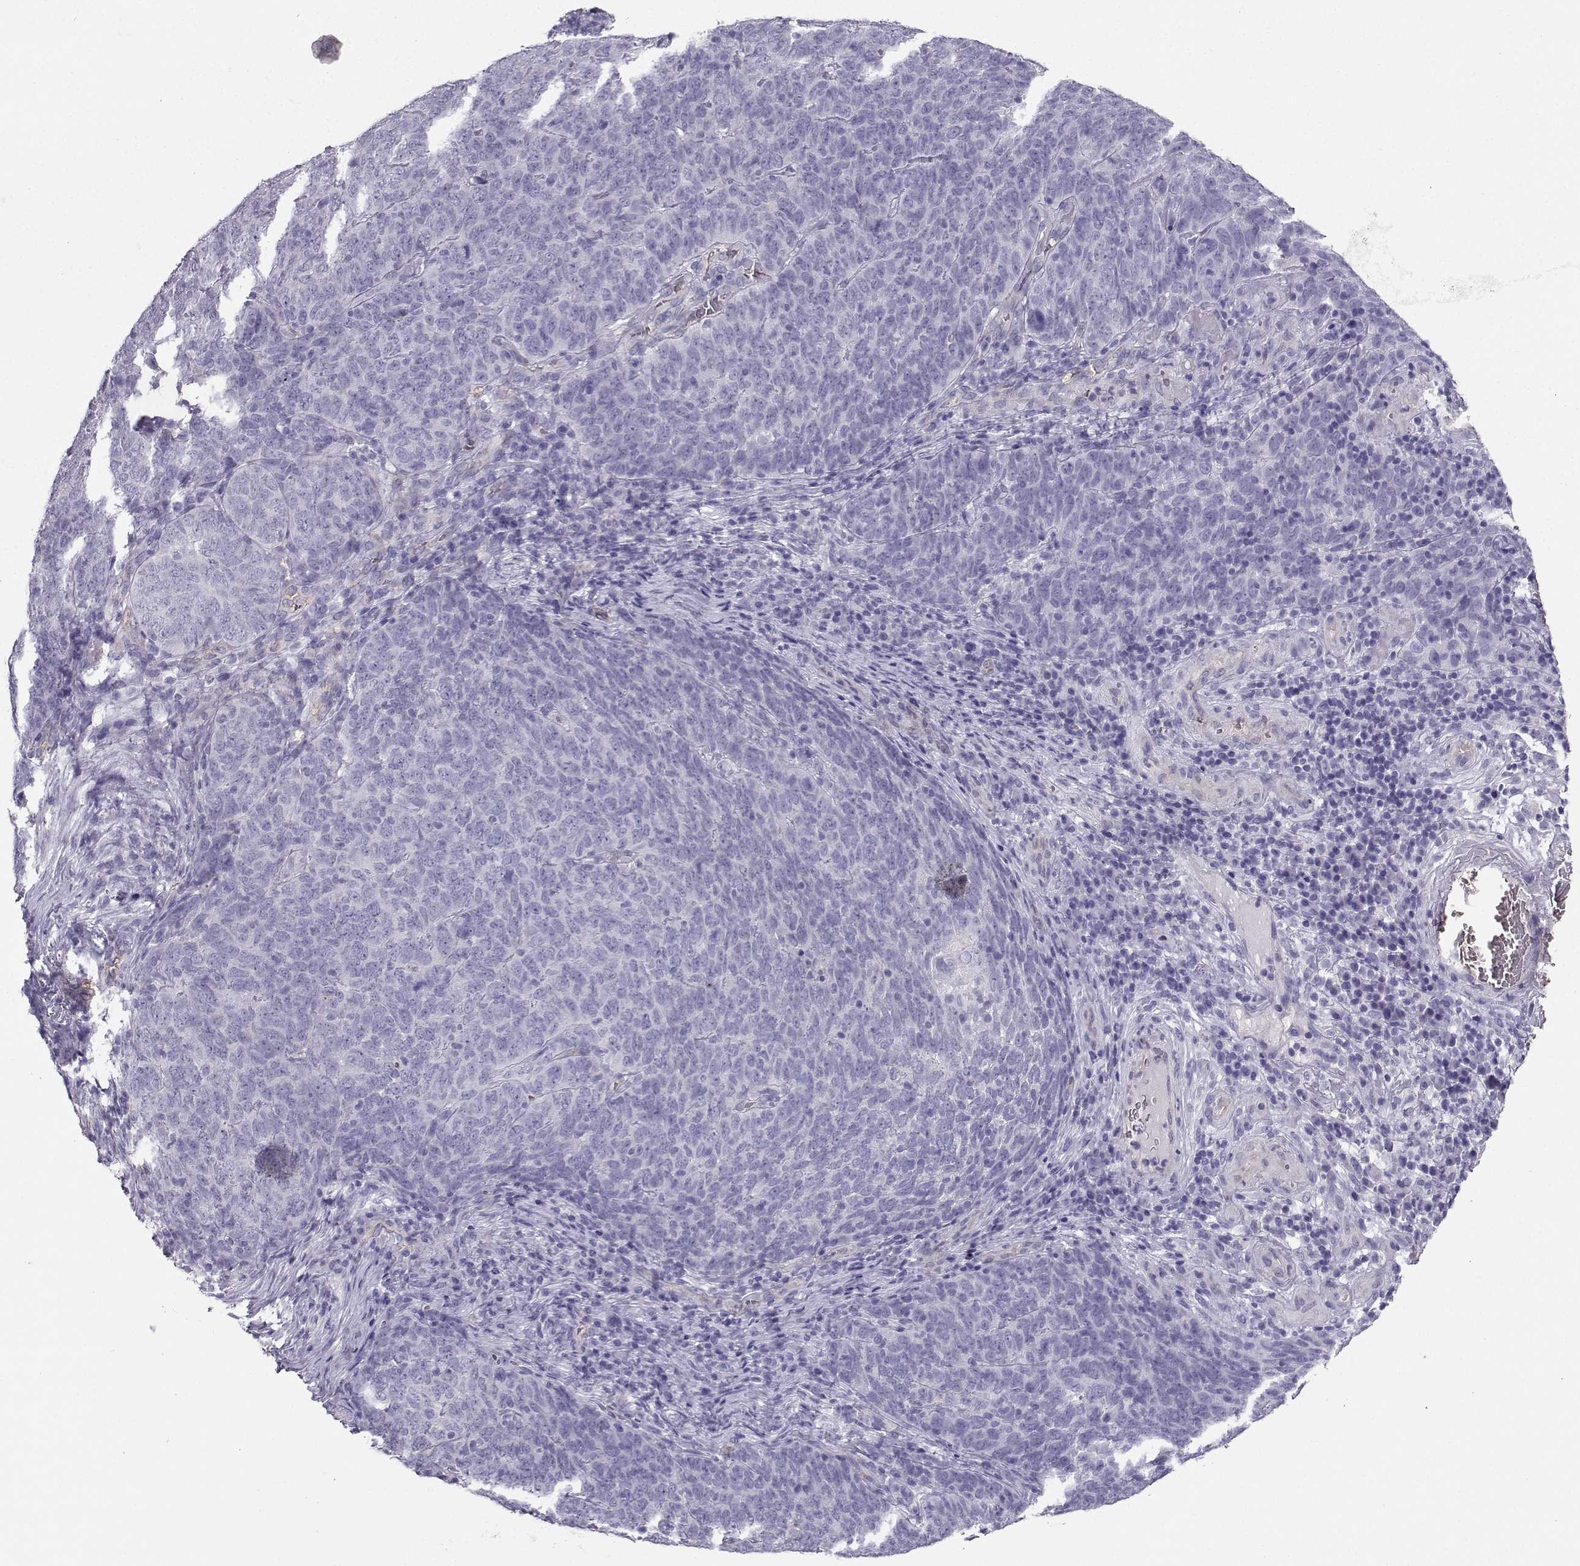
{"staining": {"intensity": "negative", "quantity": "none", "location": "none"}, "tissue": "skin cancer", "cell_type": "Tumor cells", "image_type": "cancer", "snomed": [{"axis": "morphology", "description": "Squamous cell carcinoma, NOS"}, {"axis": "topography", "description": "Skin"}, {"axis": "topography", "description": "Anal"}], "caption": "Squamous cell carcinoma (skin) stained for a protein using immunohistochemistry (IHC) reveals no expression tumor cells.", "gene": "CLUL1", "patient": {"sex": "female", "age": 51}}